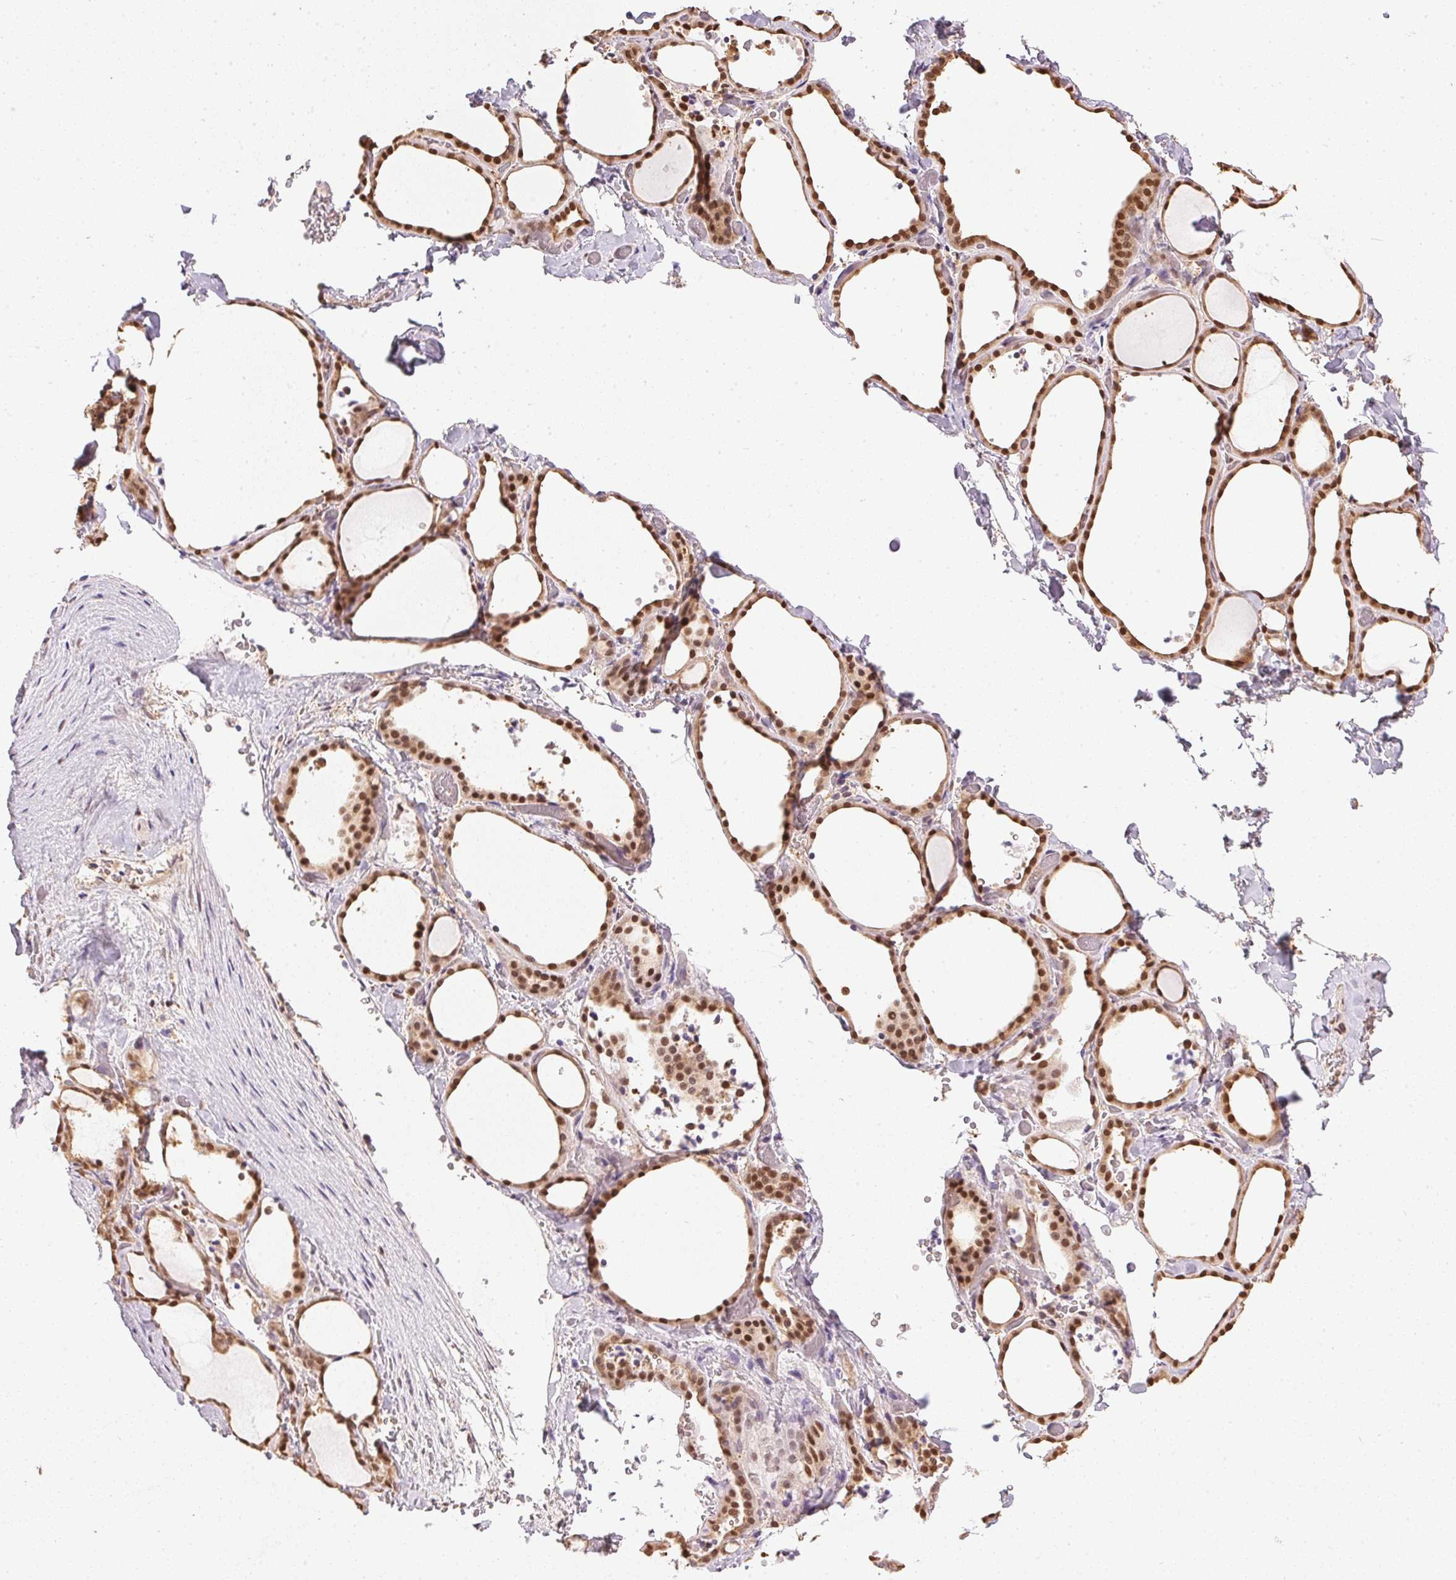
{"staining": {"intensity": "moderate", "quantity": ">75%", "location": "nuclear"}, "tissue": "thyroid gland", "cell_type": "Glandular cells", "image_type": "normal", "snomed": [{"axis": "morphology", "description": "Normal tissue, NOS"}, {"axis": "topography", "description": "Thyroid gland"}], "caption": "Brown immunohistochemical staining in normal human thyroid gland exhibits moderate nuclear expression in approximately >75% of glandular cells.", "gene": "TPI1", "patient": {"sex": "female", "age": 36}}